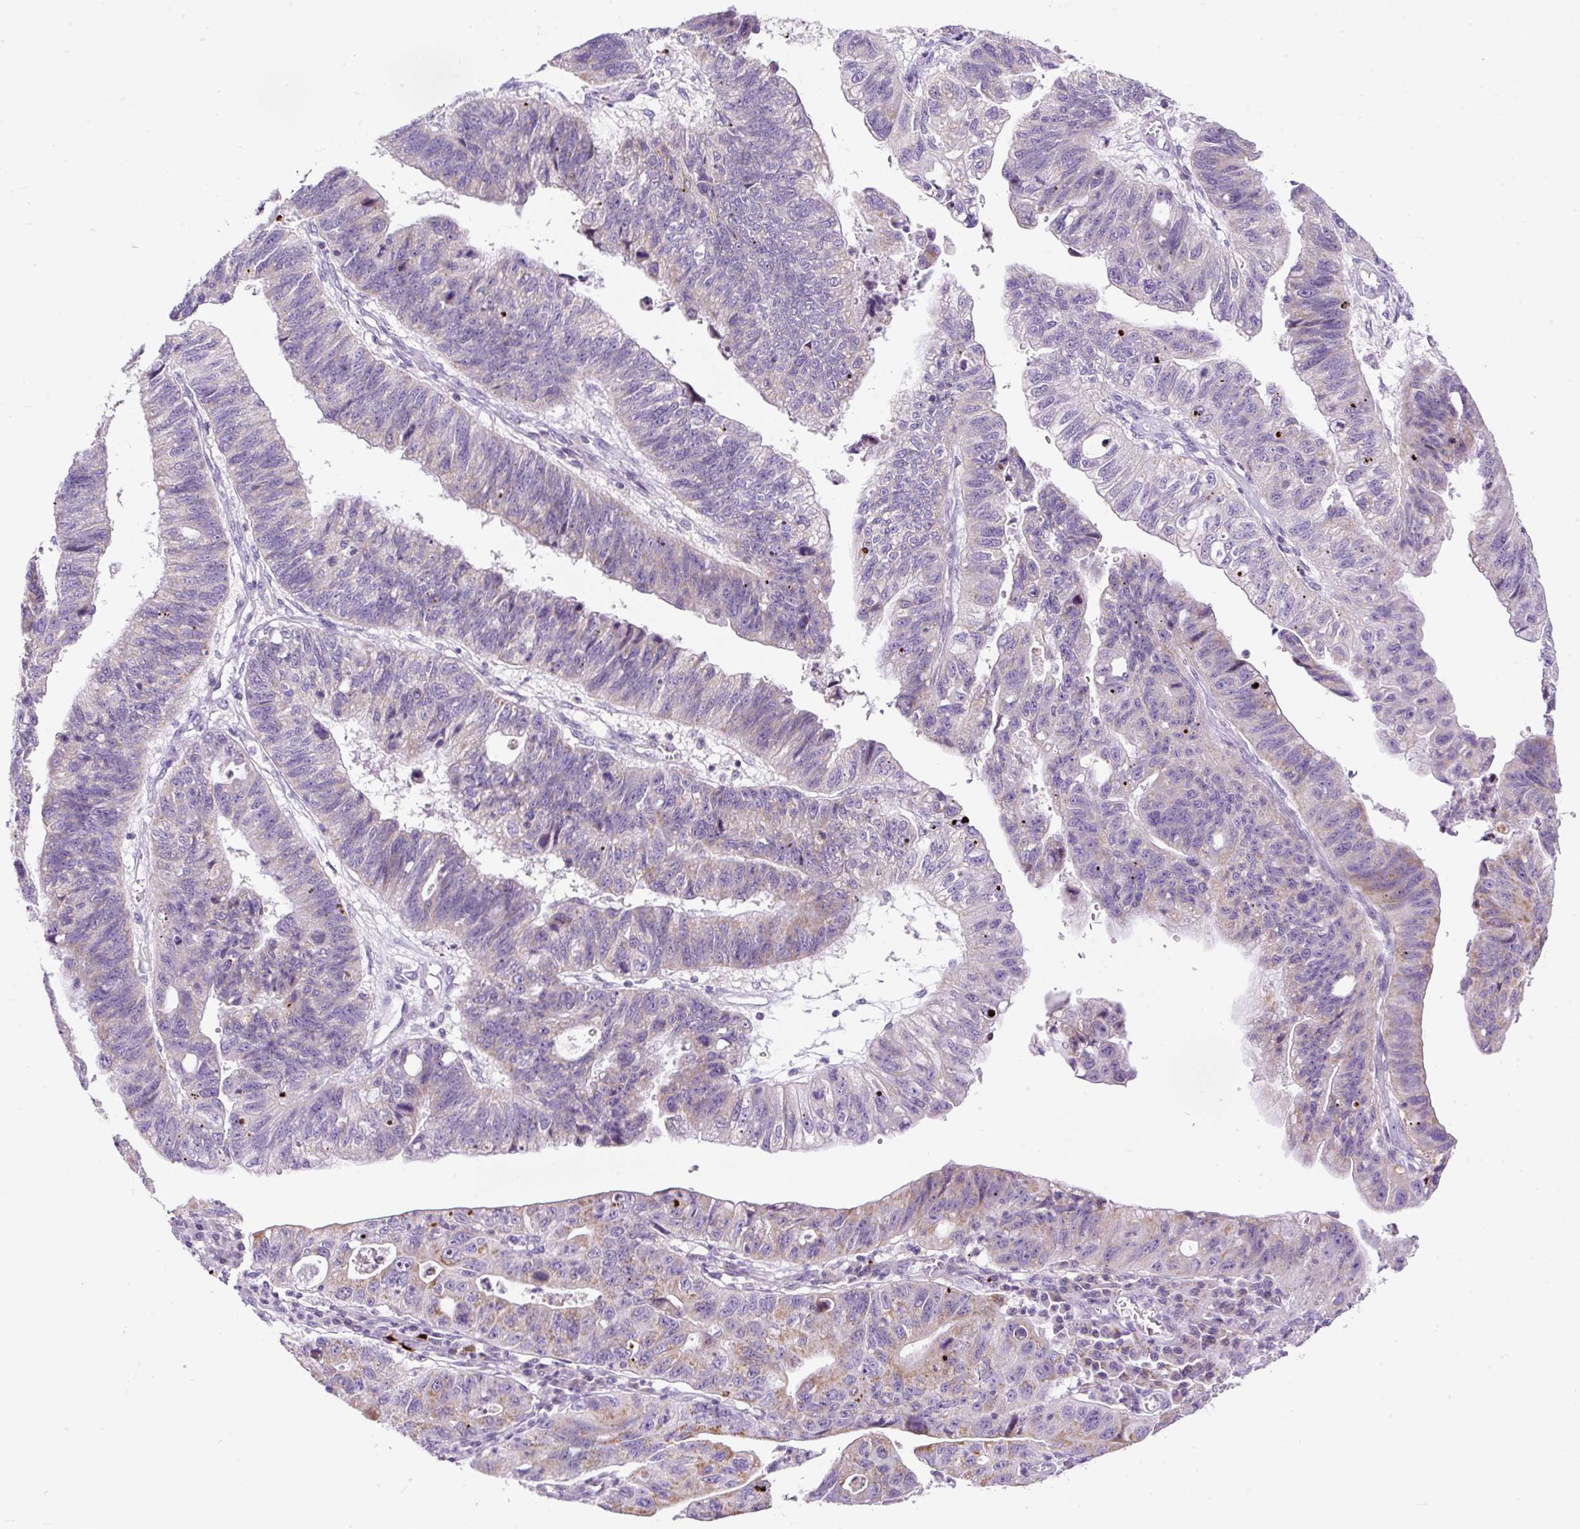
{"staining": {"intensity": "weak", "quantity": "25%-75%", "location": "cytoplasmic/membranous"}, "tissue": "stomach cancer", "cell_type": "Tumor cells", "image_type": "cancer", "snomed": [{"axis": "morphology", "description": "Adenocarcinoma, NOS"}, {"axis": "topography", "description": "Stomach"}], "caption": "DAB (3,3'-diaminobenzidine) immunohistochemical staining of human stomach cancer exhibits weak cytoplasmic/membranous protein expression in about 25%-75% of tumor cells.", "gene": "FMC1", "patient": {"sex": "male", "age": 59}}